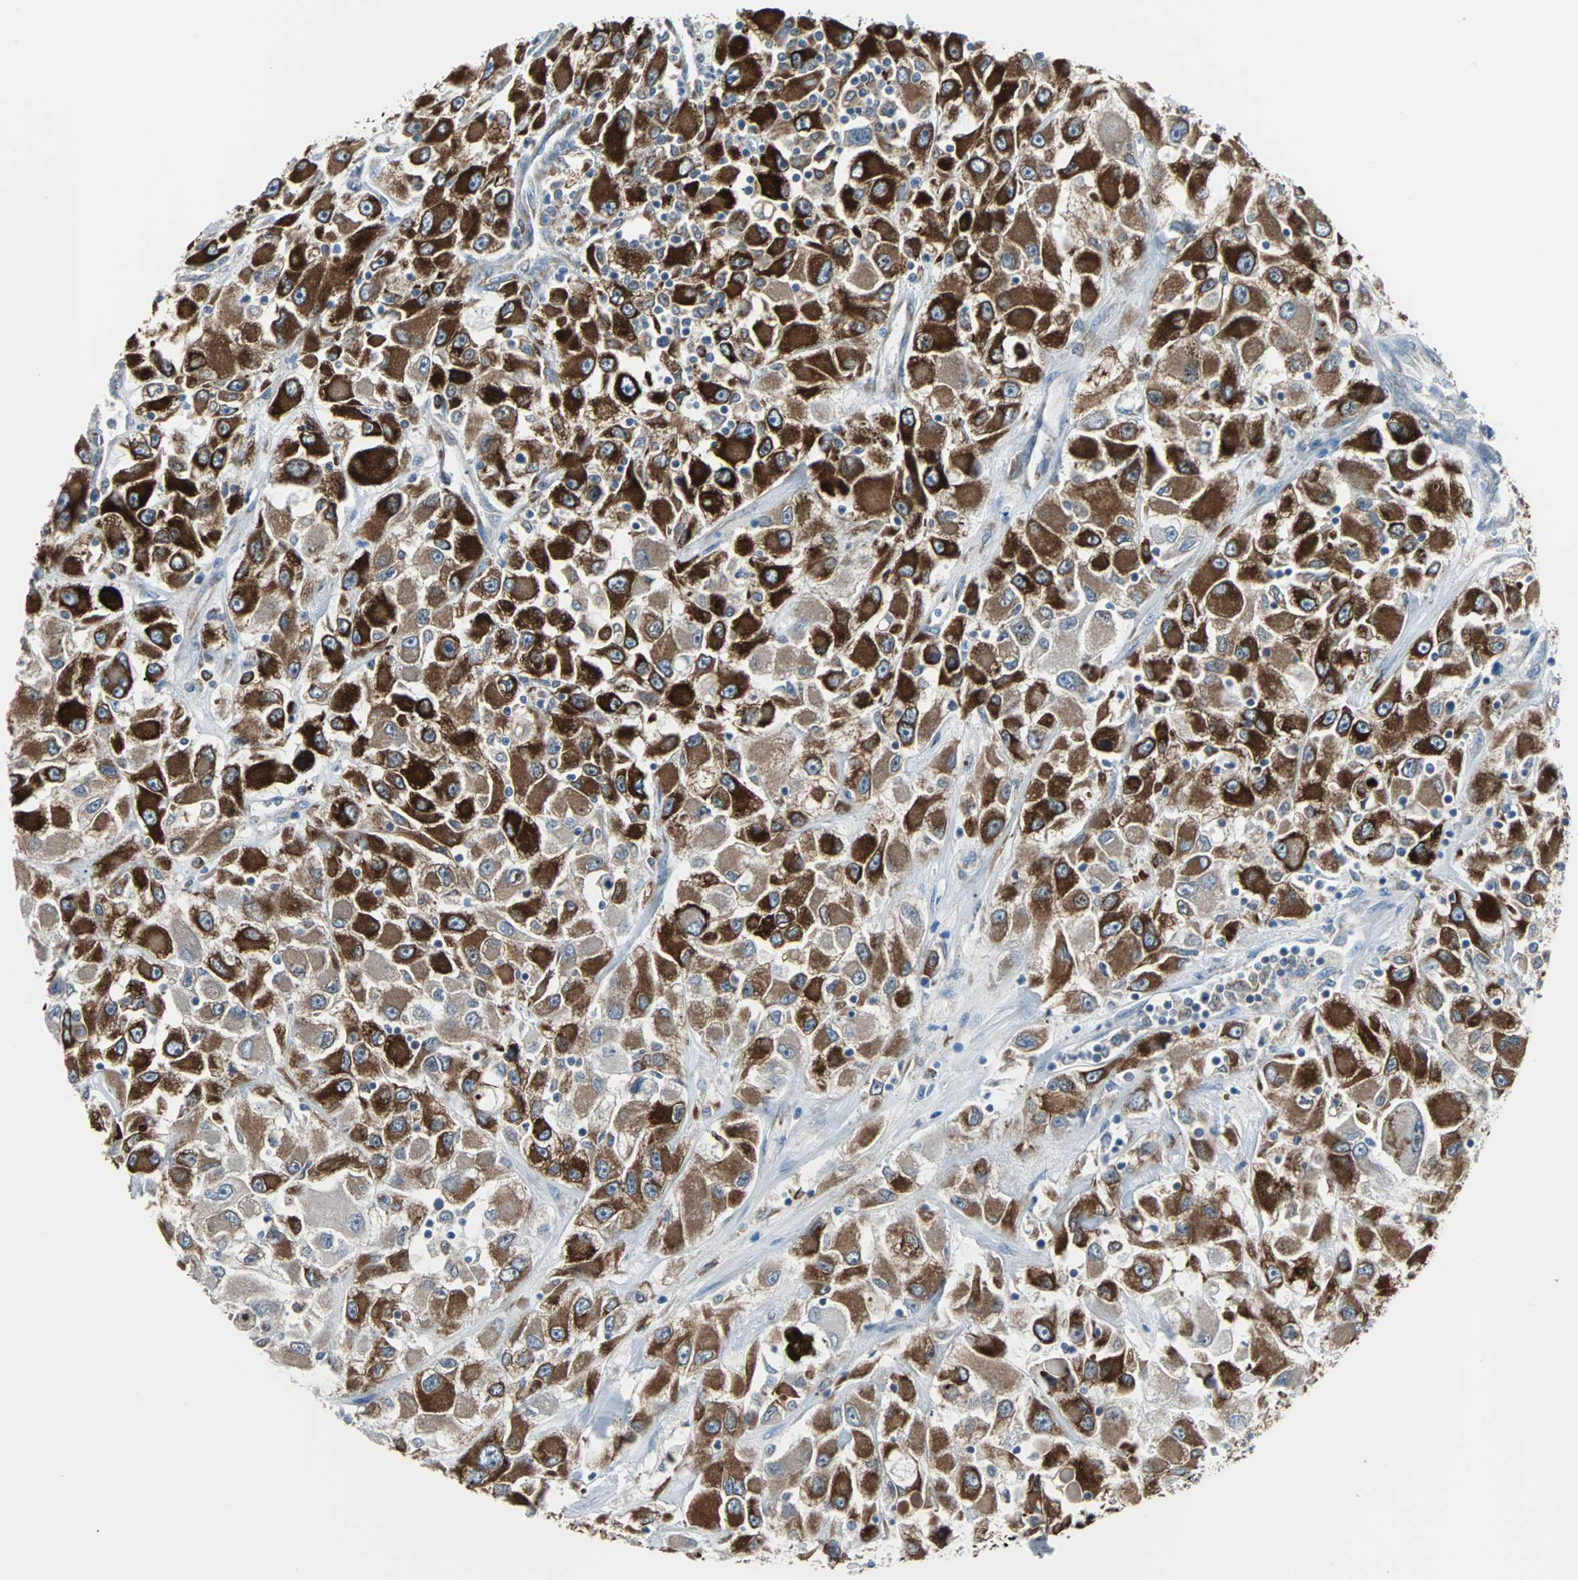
{"staining": {"intensity": "strong", "quantity": ">75%", "location": "cytoplasmic/membranous"}, "tissue": "renal cancer", "cell_type": "Tumor cells", "image_type": "cancer", "snomed": [{"axis": "morphology", "description": "Adenocarcinoma, NOS"}, {"axis": "topography", "description": "Kidney"}], "caption": "The histopathology image shows staining of adenocarcinoma (renal), revealing strong cytoplasmic/membranous protein expression (brown color) within tumor cells. The protein is shown in brown color, while the nuclei are stained blue.", "gene": "PDIA4", "patient": {"sex": "female", "age": 52}}